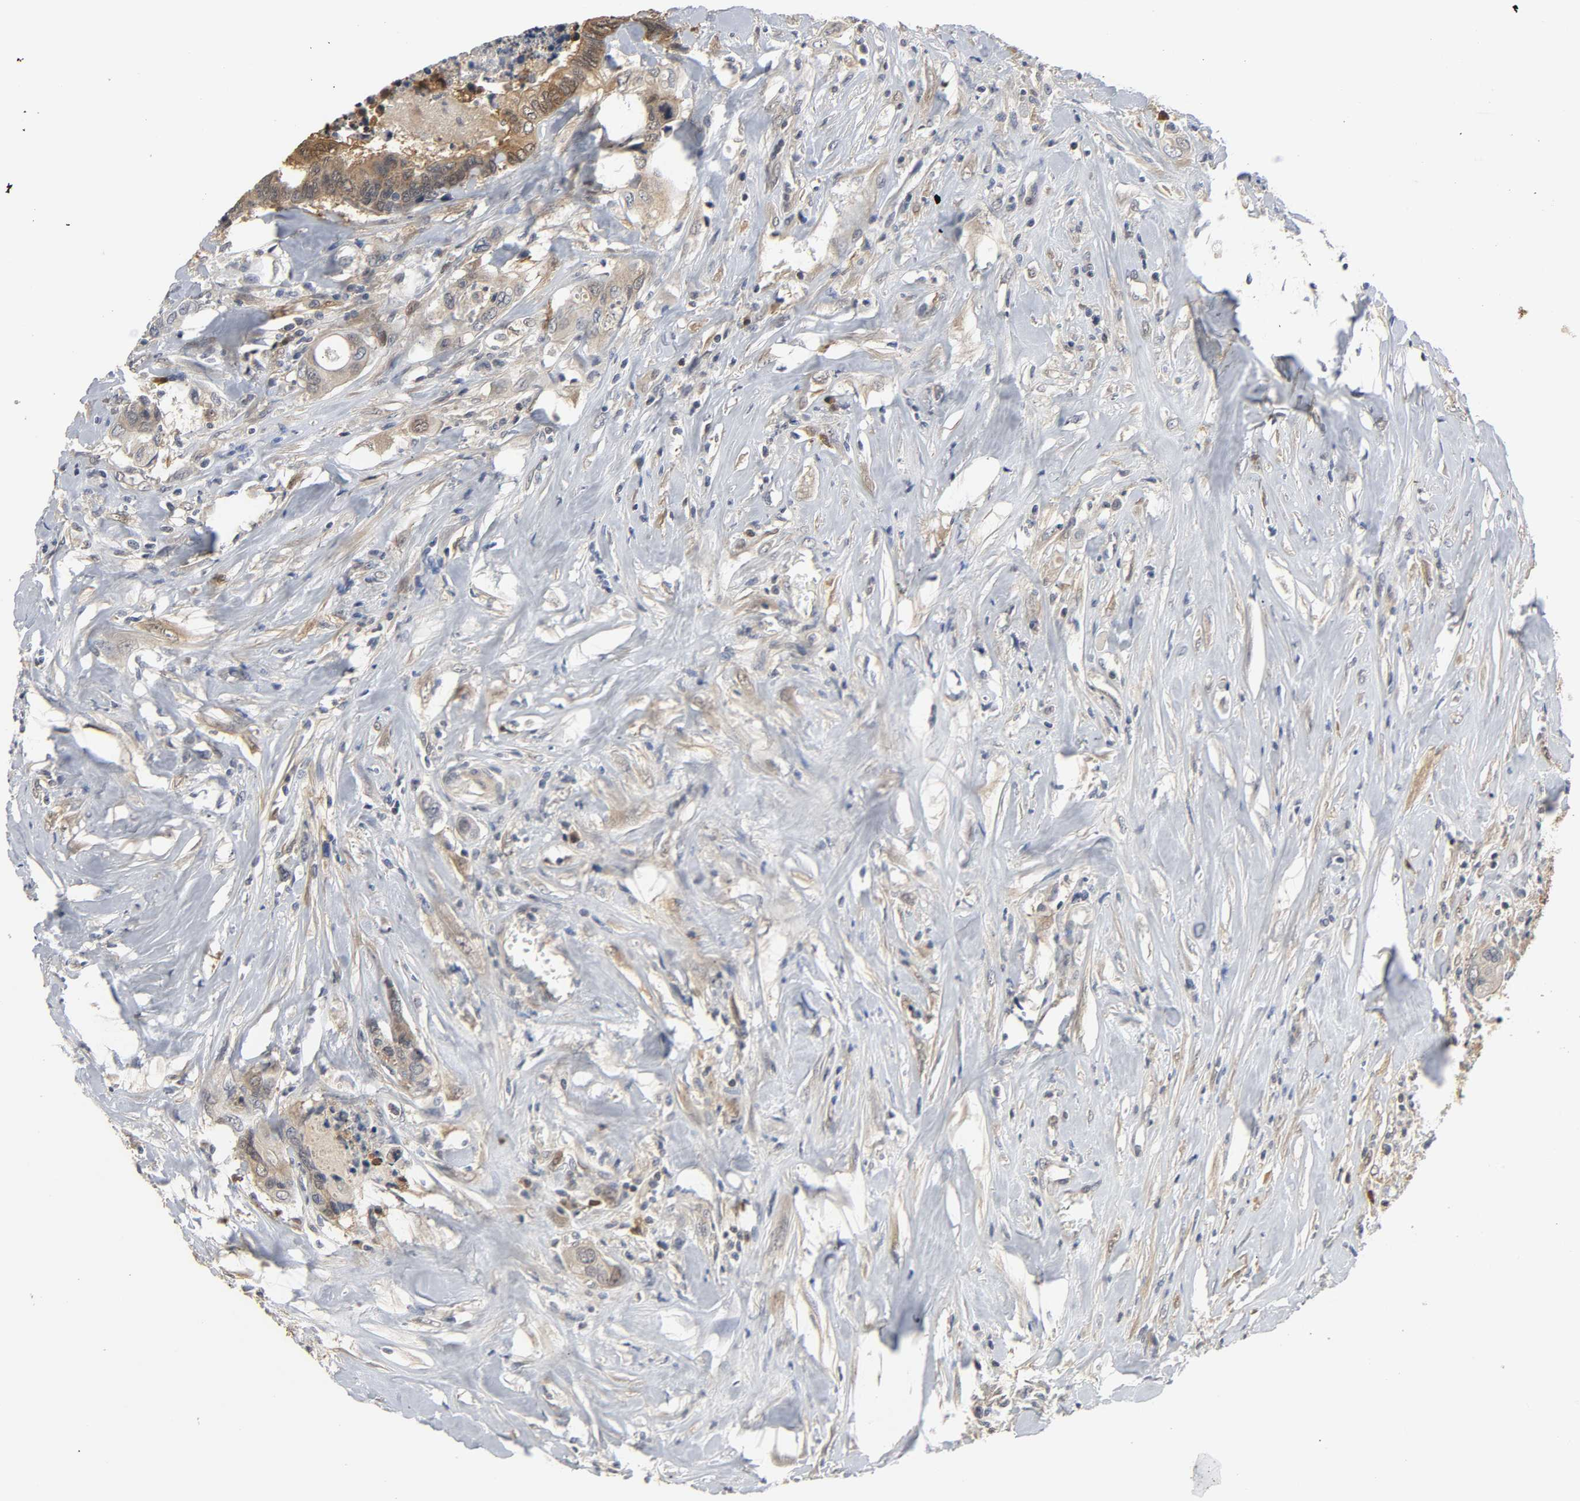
{"staining": {"intensity": "strong", "quantity": ">75%", "location": "cytoplasmic/membranous"}, "tissue": "colorectal cancer", "cell_type": "Tumor cells", "image_type": "cancer", "snomed": [{"axis": "morphology", "description": "Adenocarcinoma, NOS"}, {"axis": "topography", "description": "Rectum"}], "caption": "IHC (DAB) staining of human adenocarcinoma (colorectal) exhibits strong cytoplasmic/membranous protein expression in approximately >75% of tumor cells.", "gene": "MIF", "patient": {"sex": "male", "age": 55}}